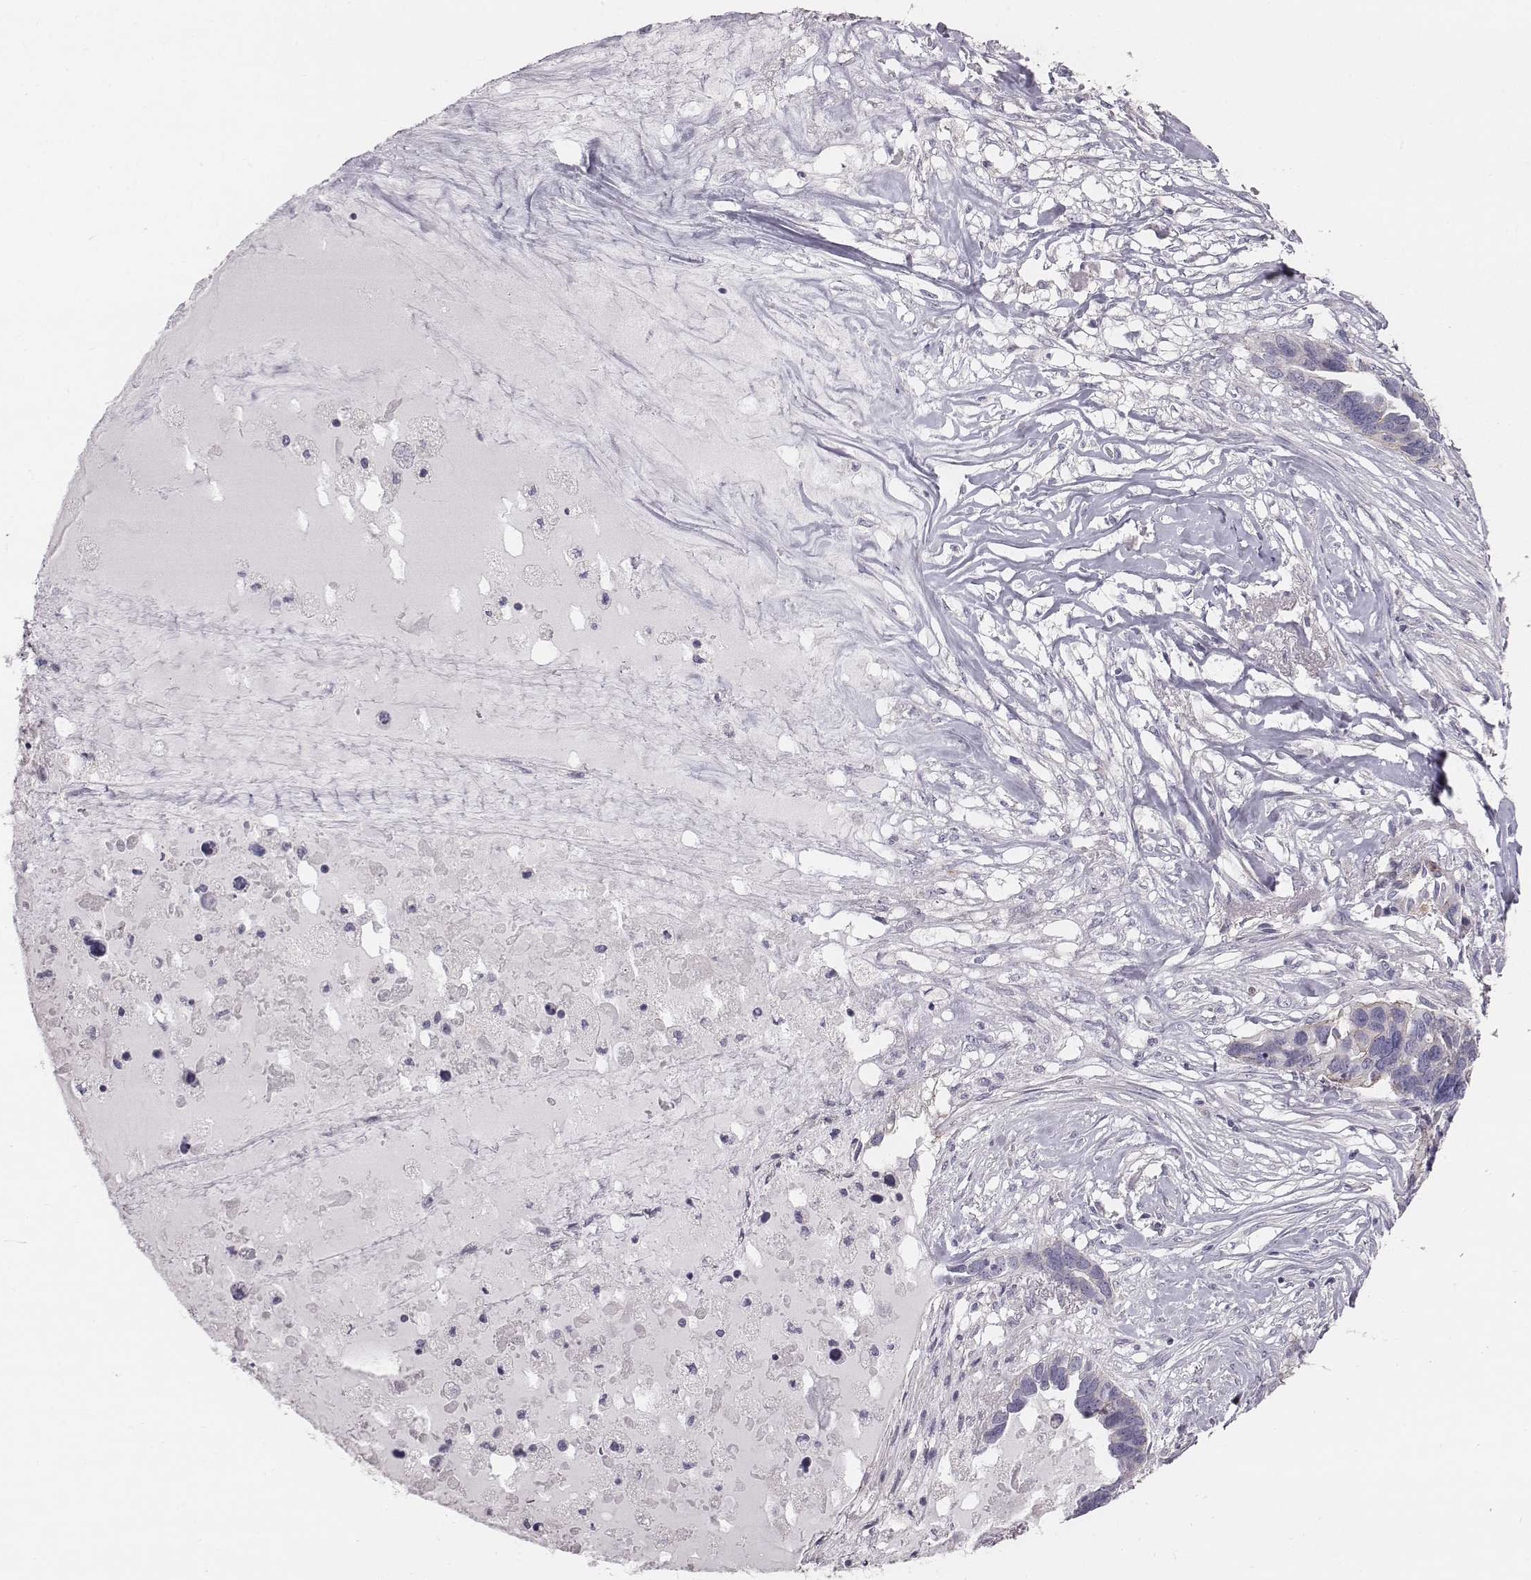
{"staining": {"intensity": "negative", "quantity": "none", "location": "none"}, "tissue": "ovarian cancer", "cell_type": "Tumor cells", "image_type": "cancer", "snomed": [{"axis": "morphology", "description": "Cystadenocarcinoma, serous, NOS"}, {"axis": "topography", "description": "Ovary"}], "caption": "Tumor cells show no significant protein staining in ovarian cancer.", "gene": "PRKCZ", "patient": {"sex": "female", "age": 54}}